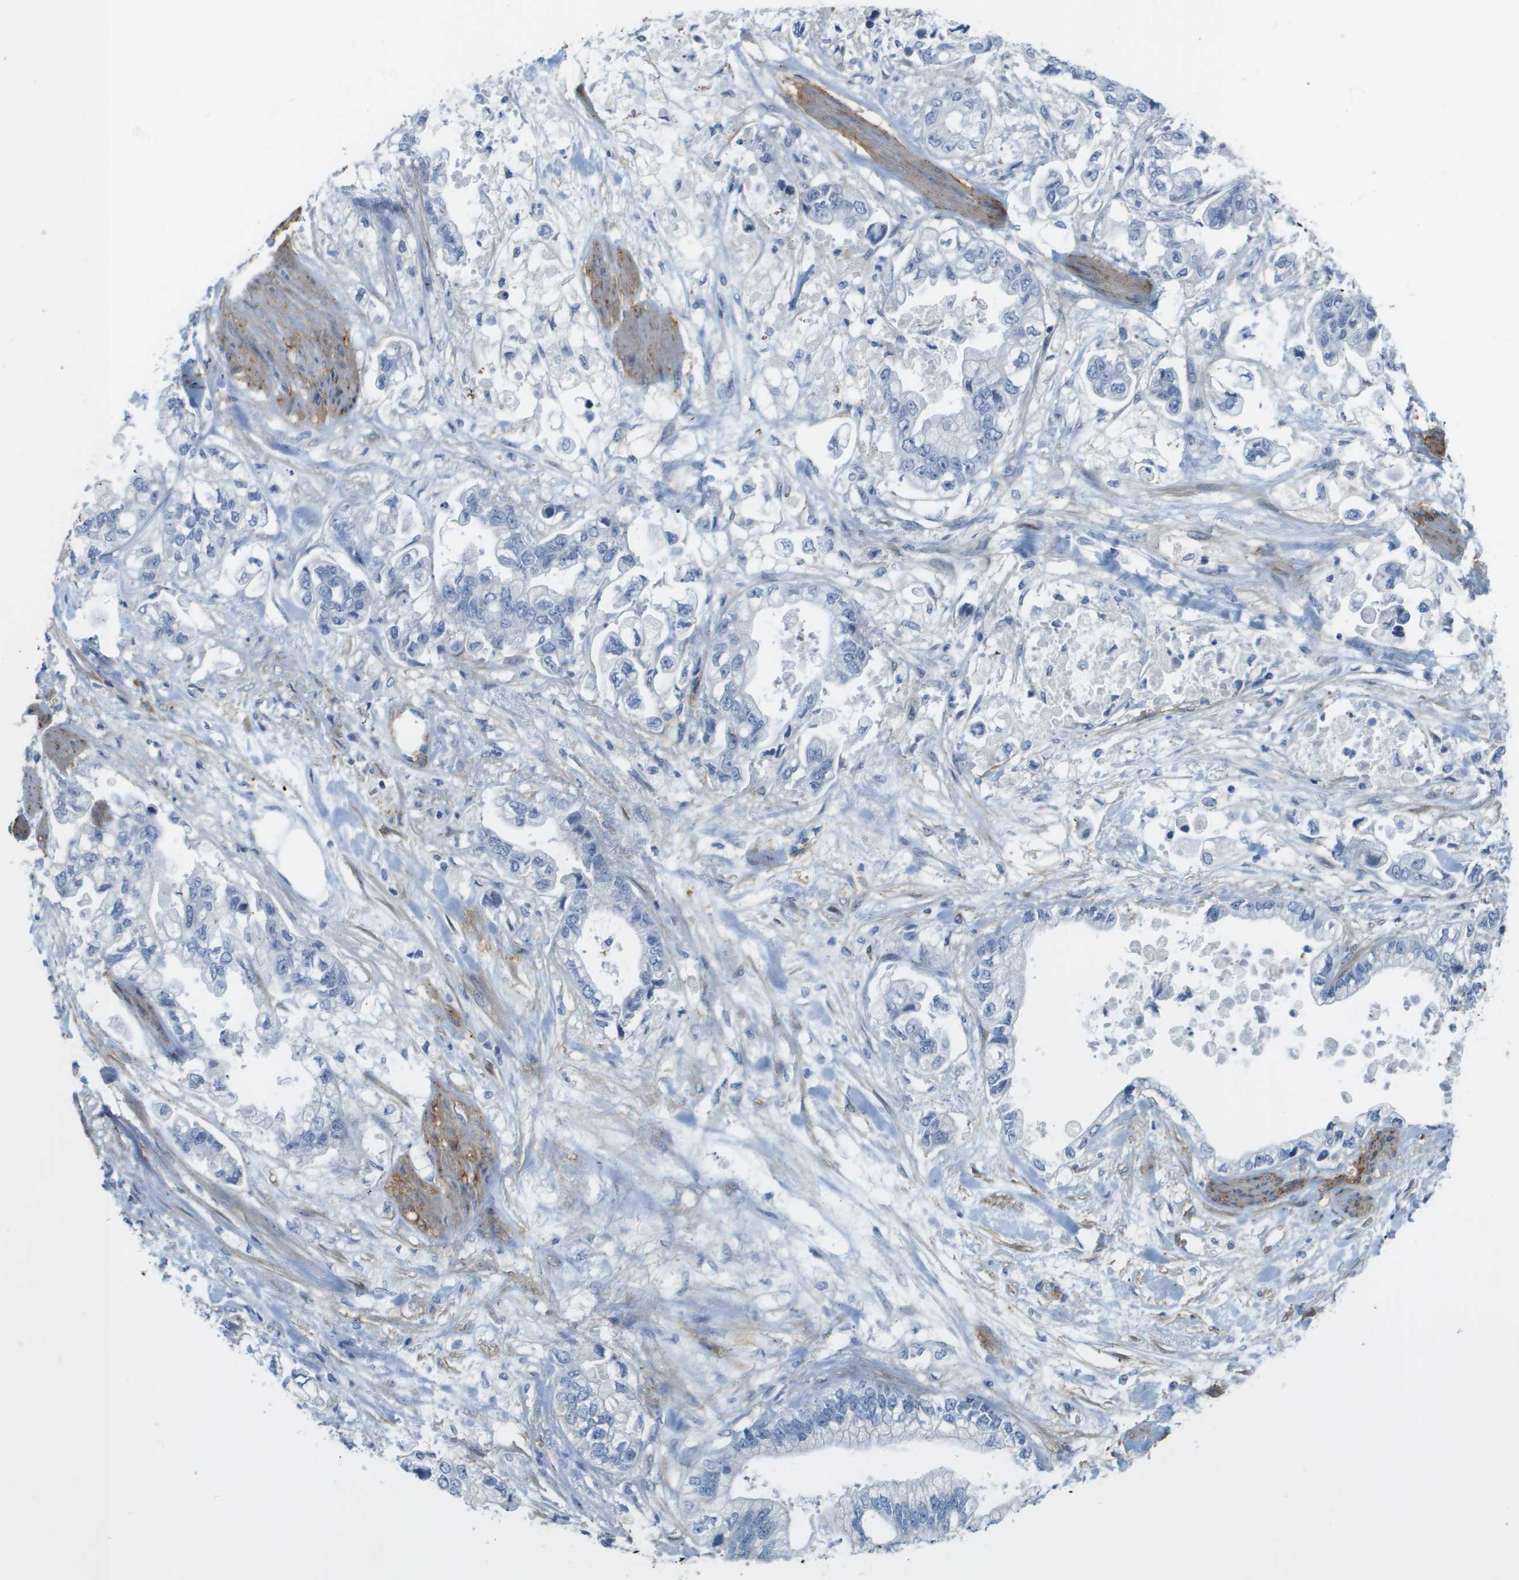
{"staining": {"intensity": "negative", "quantity": "none", "location": "none"}, "tissue": "stomach cancer", "cell_type": "Tumor cells", "image_type": "cancer", "snomed": [{"axis": "morphology", "description": "Normal tissue, NOS"}, {"axis": "morphology", "description": "Adenocarcinoma, NOS"}, {"axis": "topography", "description": "Stomach"}], "caption": "Stomach adenocarcinoma stained for a protein using immunohistochemistry (IHC) shows no positivity tumor cells.", "gene": "ZBTB43", "patient": {"sex": "male", "age": 62}}